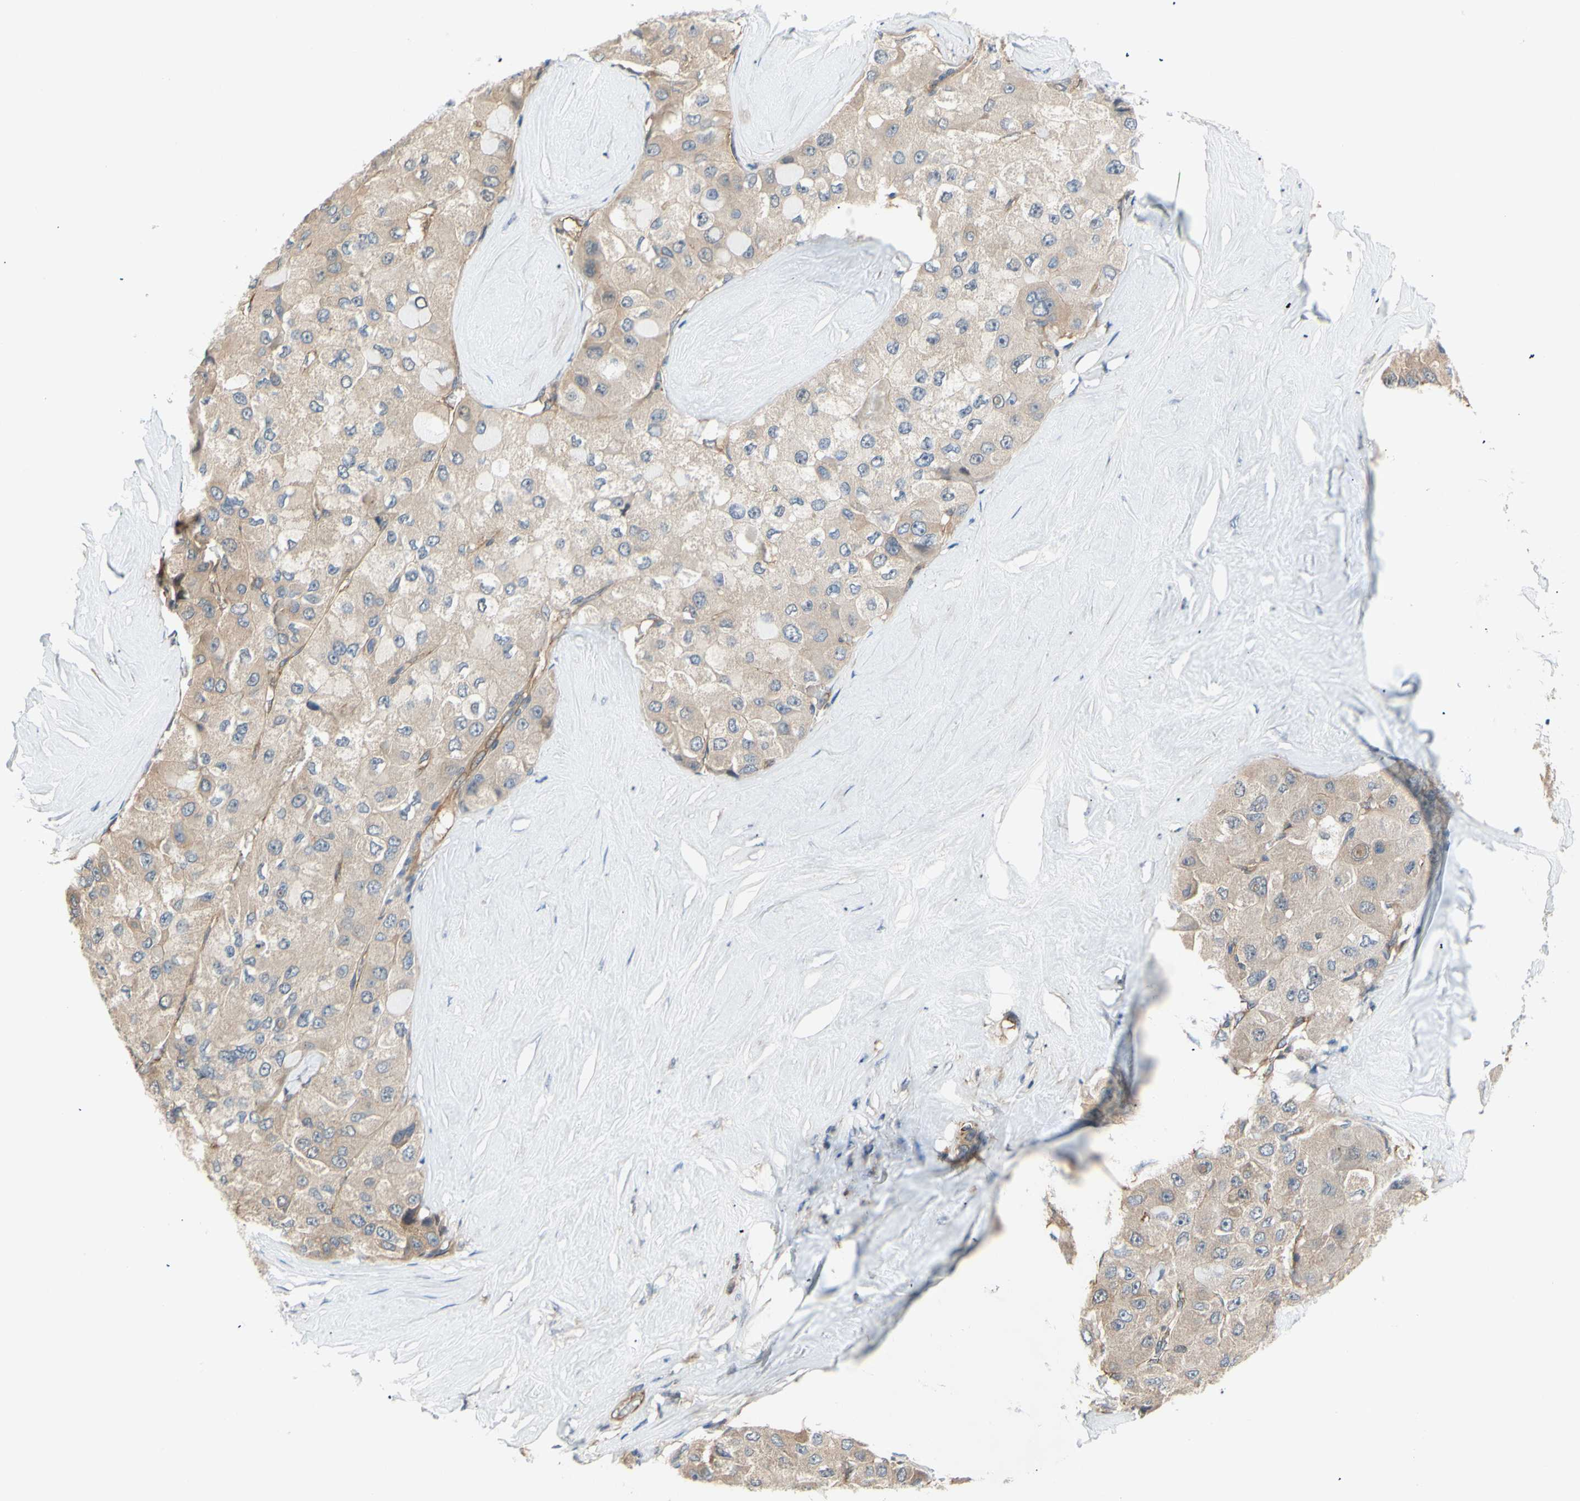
{"staining": {"intensity": "weak", "quantity": ">75%", "location": "cytoplasmic/membranous"}, "tissue": "liver cancer", "cell_type": "Tumor cells", "image_type": "cancer", "snomed": [{"axis": "morphology", "description": "Carcinoma, Hepatocellular, NOS"}, {"axis": "topography", "description": "Liver"}], "caption": "Protein expression by immunohistochemistry (IHC) demonstrates weak cytoplasmic/membranous expression in about >75% of tumor cells in liver cancer (hepatocellular carcinoma). (IHC, brightfield microscopy, high magnification).", "gene": "DYNLRB1", "patient": {"sex": "male", "age": 80}}